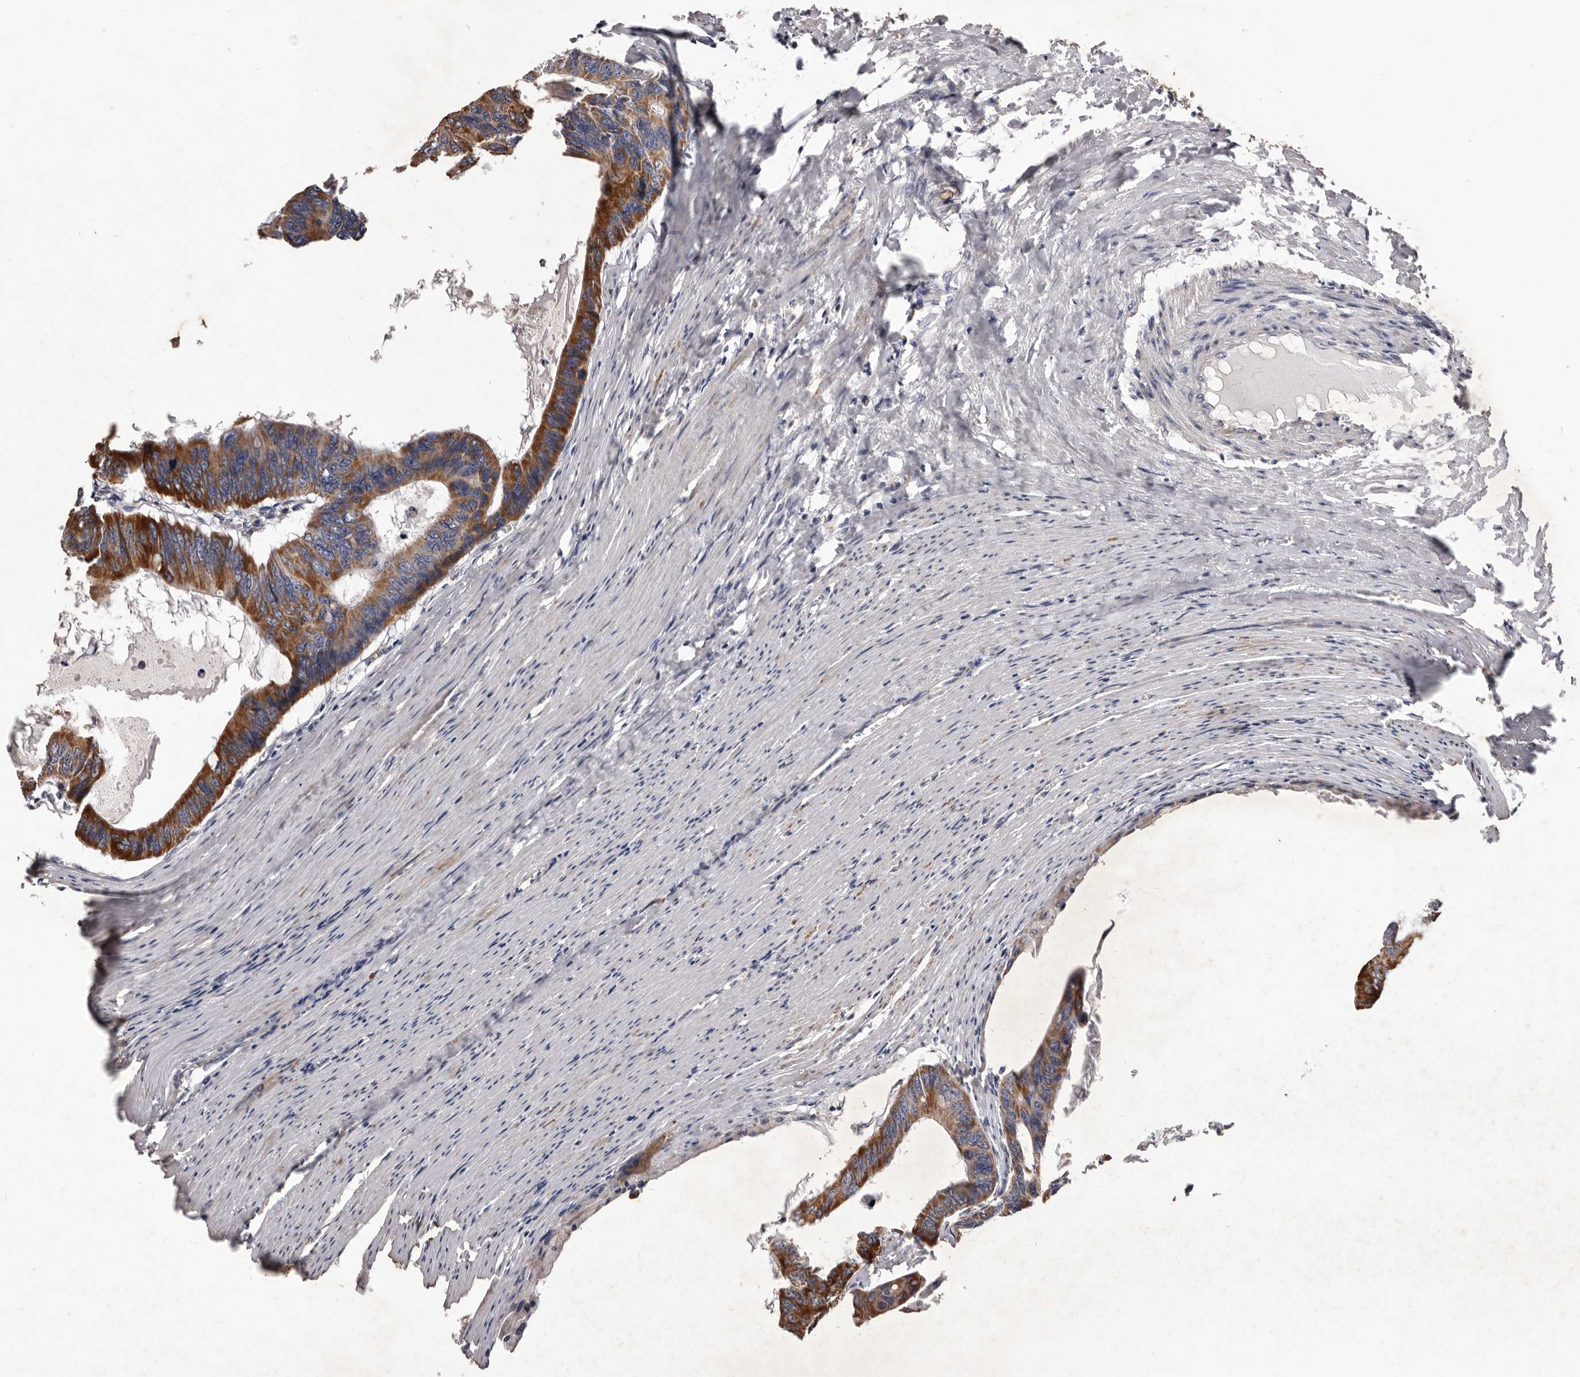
{"staining": {"intensity": "moderate", "quantity": ">75%", "location": "cytoplasmic/membranous"}, "tissue": "colorectal cancer", "cell_type": "Tumor cells", "image_type": "cancer", "snomed": [{"axis": "morphology", "description": "Adenocarcinoma, NOS"}, {"axis": "topography", "description": "Colon"}], "caption": "High-power microscopy captured an immunohistochemistry photomicrograph of colorectal cancer (adenocarcinoma), revealing moderate cytoplasmic/membranous positivity in about >75% of tumor cells.", "gene": "CXCL14", "patient": {"sex": "female", "age": 55}}